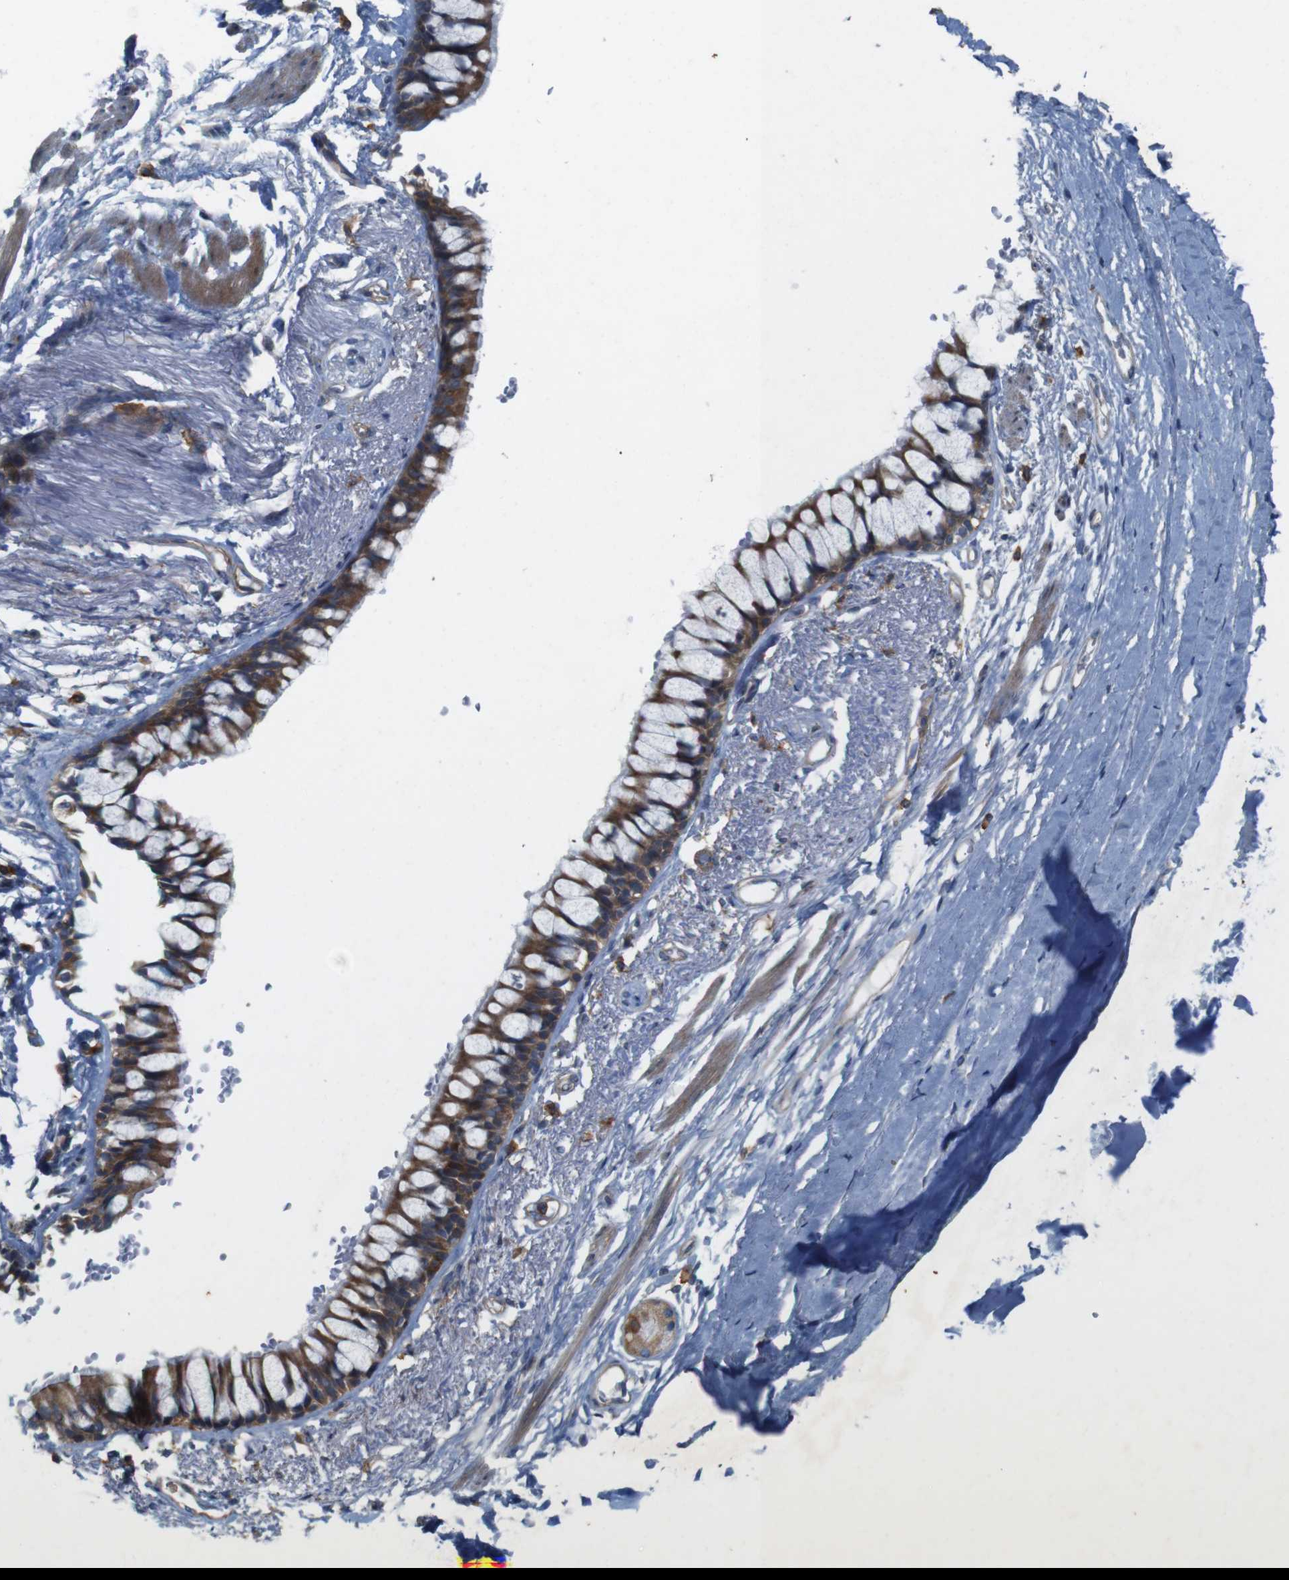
{"staining": {"intensity": "strong", "quantity": ">75%", "location": "cytoplasmic/membranous"}, "tissue": "adipose tissue", "cell_type": "Adipocytes", "image_type": "normal", "snomed": [{"axis": "morphology", "description": "Normal tissue, NOS"}, {"axis": "topography", "description": "Cartilage tissue"}, {"axis": "topography", "description": "Bronchus"}], "caption": "The photomicrograph demonstrates a brown stain indicating the presence of a protein in the cytoplasmic/membranous of adipocytes in adipose tissue. (brown staining indicates protein expression, while blue staining denotes nuclei).", "gene": "SIGLEC8", "patient": {"sex": "female", "age": 73}}